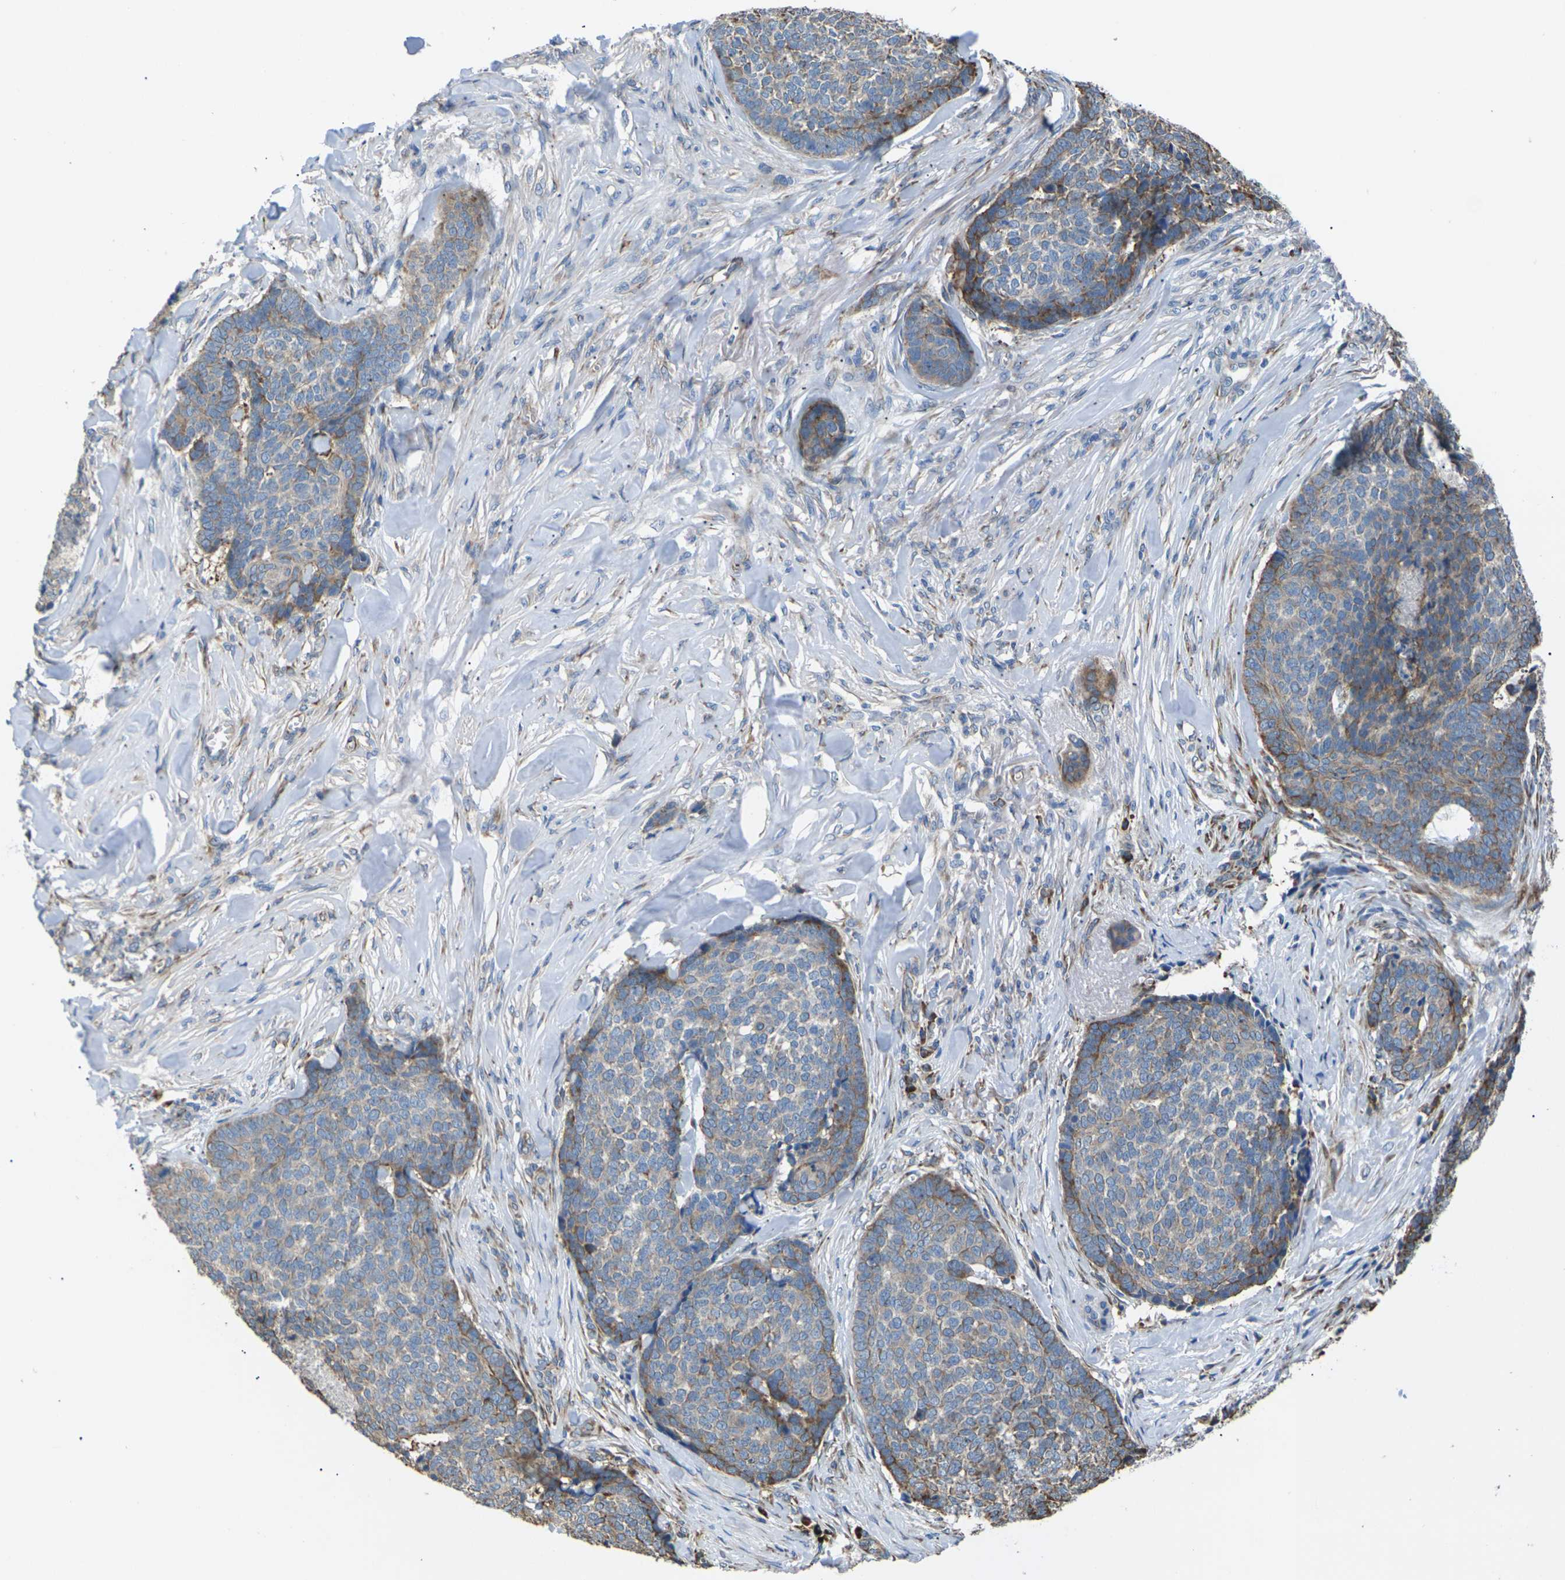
{"staining": {"intensity": "moderate", "quantity": "25%-75%", "location": "cytoplasmic/membranous"}, "tissue": "skin cancer", "cell_type": "Tumor cells", "image_type": "cancer", "snomed": [{"axis": "morphology", "description": "Basal cell carcinoma"}, {"axis": "topography", "description": "Skin"}], "caption": "High-magnification brightfield microscopy of skin cancer (basal cell carcinoma) stained with DAB (3,3'-diaminobenzidine) (brown) and counterstained with hematoxylin (blue). tumor cells exhibit moderate cytoplasmic/membranous staining is seen in about25%-75% of cells. (IHC, brightfield microscopy, high magnification).", "gene": "KLHDC8B", "patient": {"sex": "male", "age": 84}}